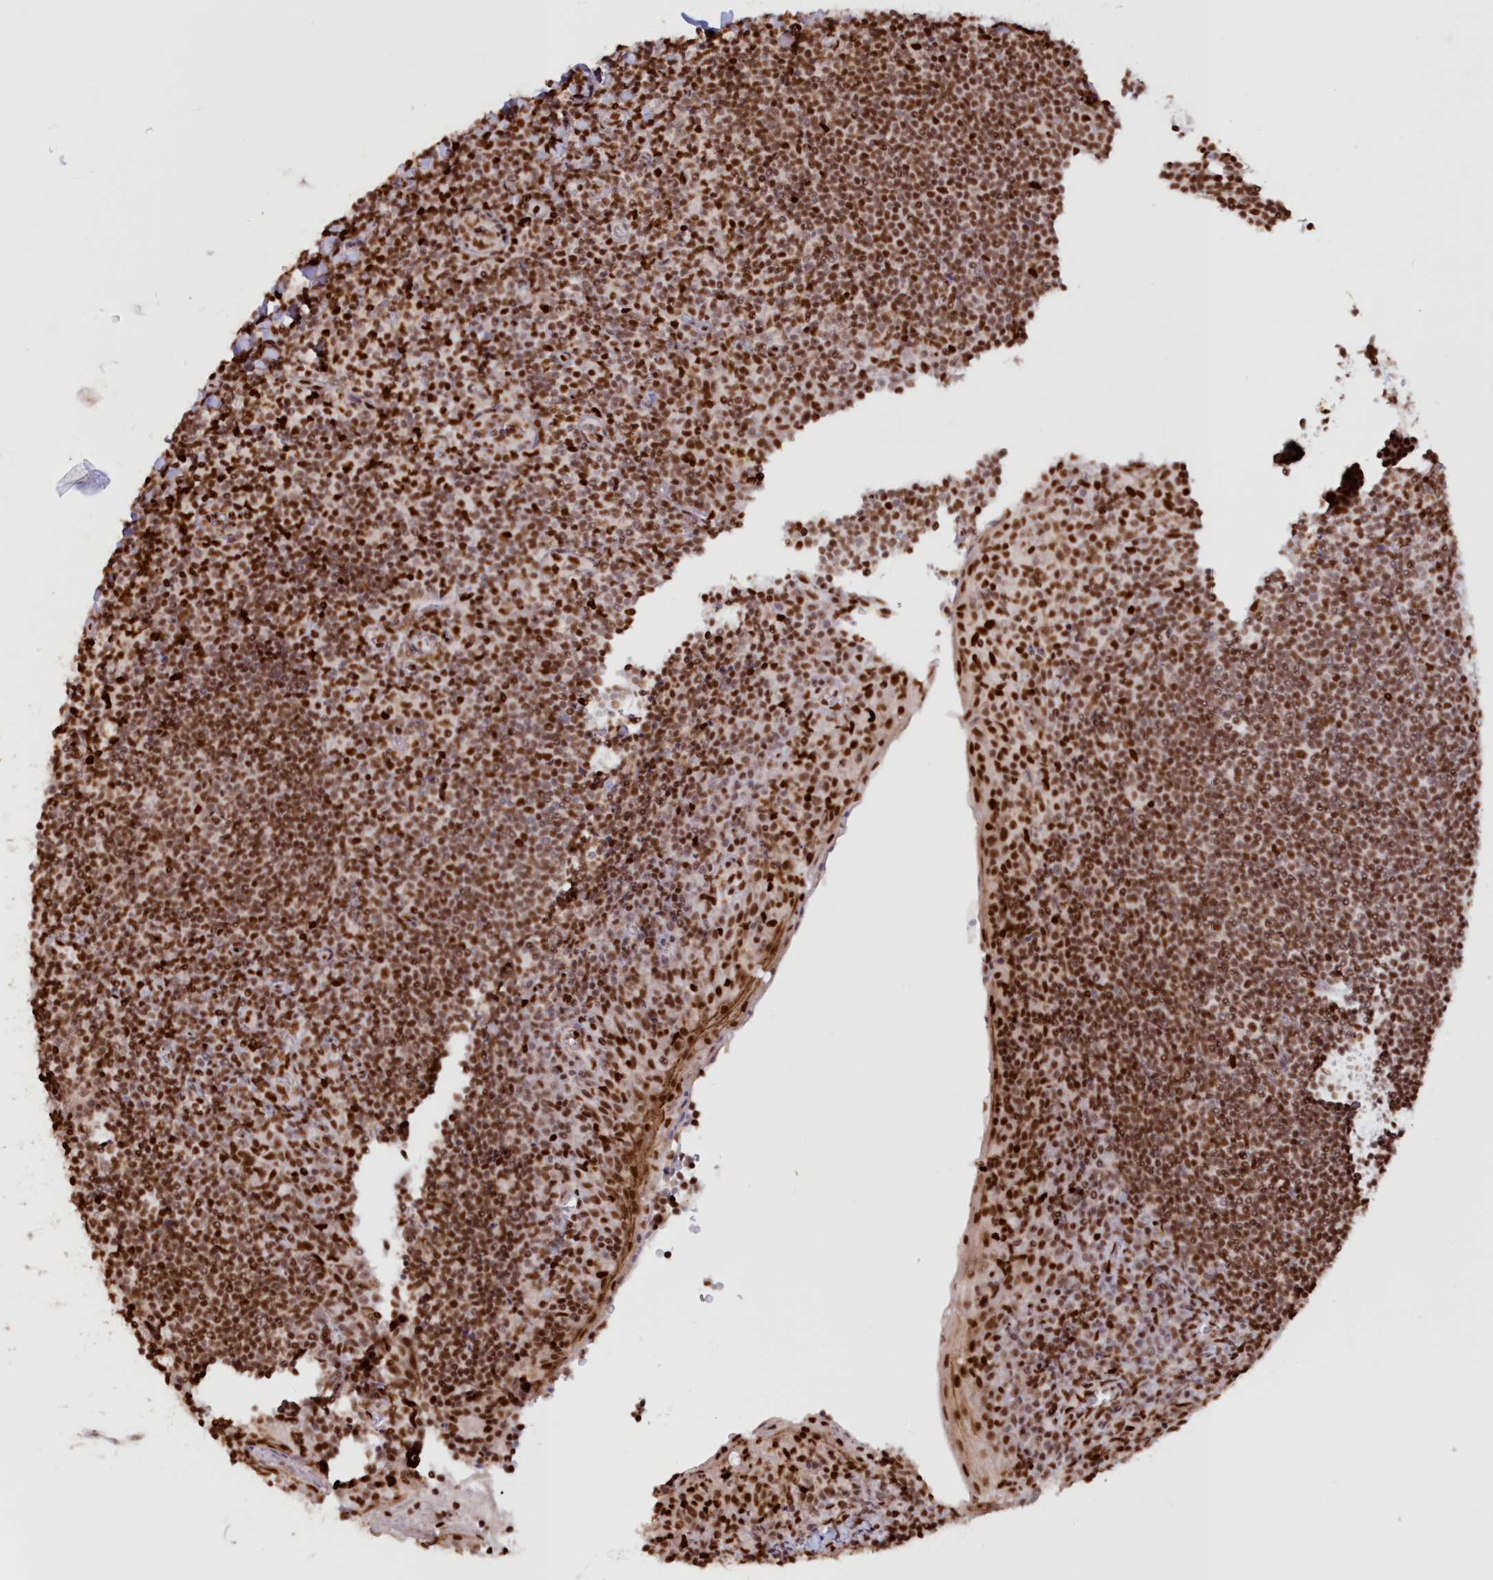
{"staining": {"intensity": "moderate", "quantity": ">75%", "location": "nuclear"}, "tissue": "tonsil", "cell_type": "Germinal center cells", "image_type": "normal", "snomed": [{"axis": "morphology", "description": "Normal tissue, NOS"}, {"axis": "topography", "description": "Tonsil"}], "caption": "Human tonsil stained with a brown dye reveals moderate nuclear positive positivity in about >75% of germinal center cells.", "gene": "POLR2B", "patient": {"sex": "male", "age": 27}}